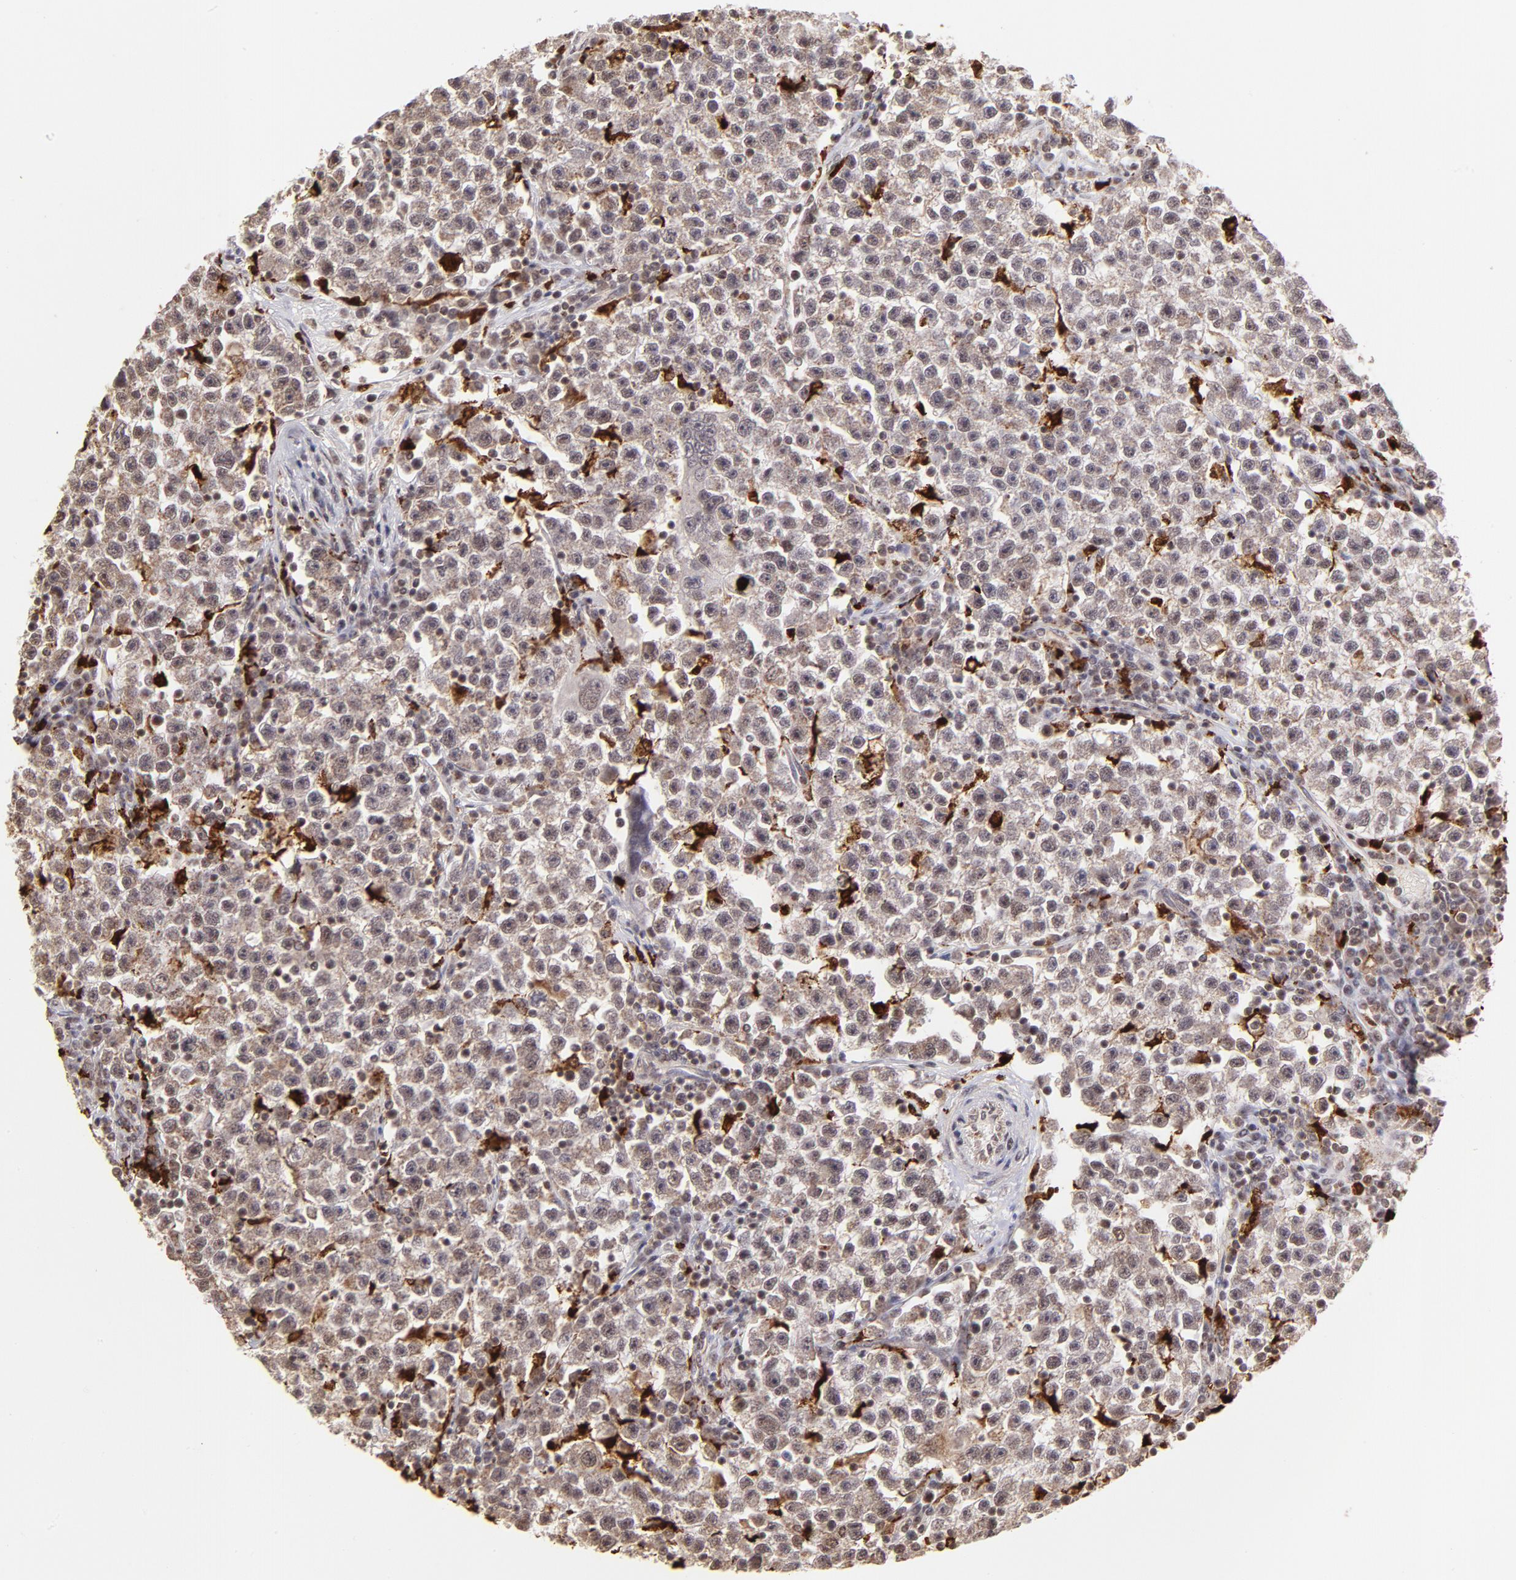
{"staining": {"intensity": "weak", "quantity": ">75%", "location": "cytoplasmic/membranous,nuclear"}, "tissue": "testis cancer", "cell_type": "Tumor cells", "image_type": "cancer", "snomed": [{"axis": "morphology", "description": "Seminoma, NOS"}, {"axis": "topography", "description": "Testis"}], "caption": "Immunohistochemistry image of testis cancer stained for a protein (brown), which displays low levels of weak cytoplasmic/membranous and nuclear positivity in about >75% of tumor cells.", "gene": "ZFX", "patient": {"sex": "male", "age": 22}}